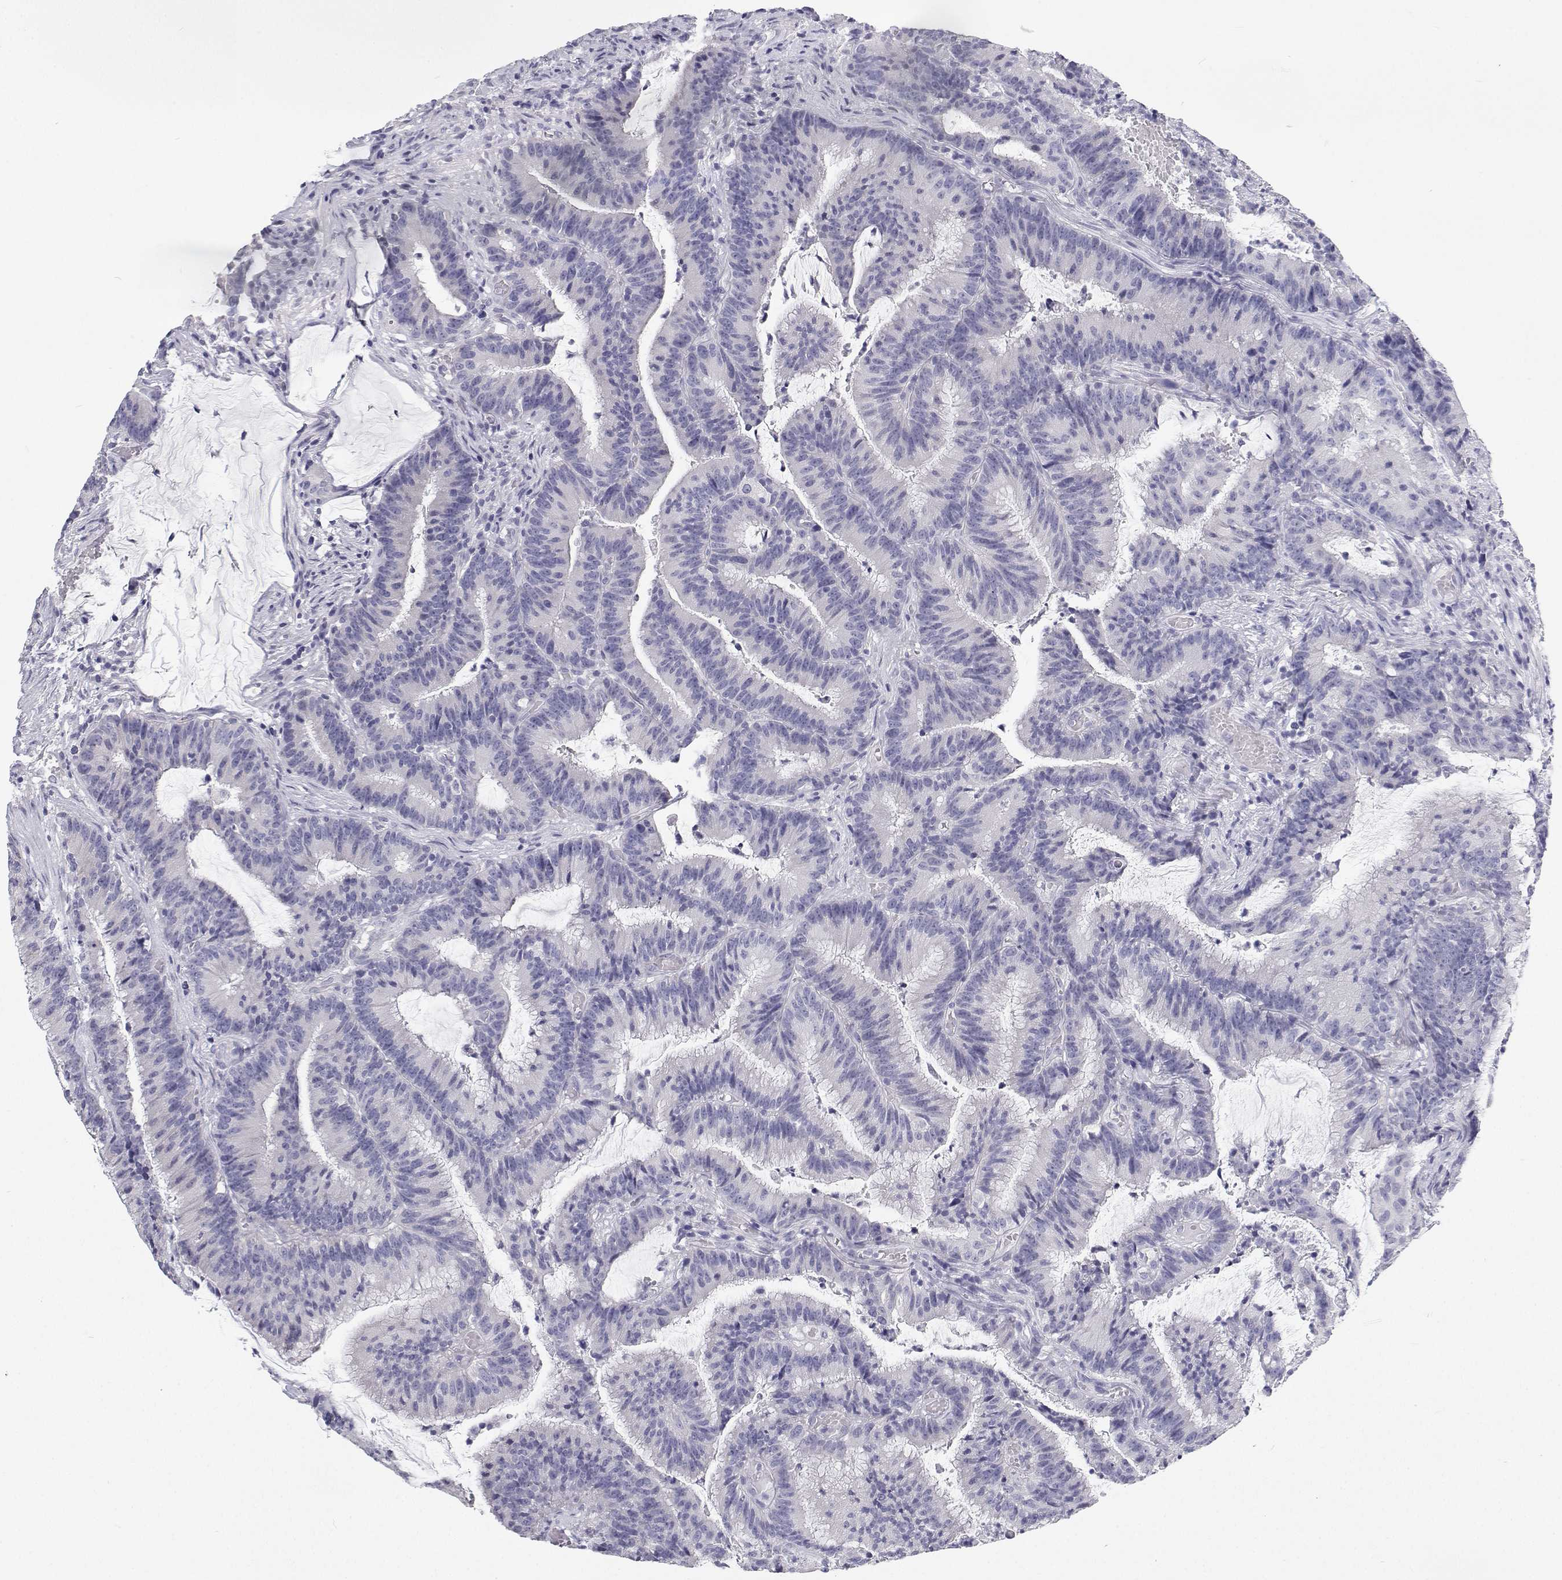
{"staining": {"intensity": "negative", "quantity": "none", "location": "none"}, "tissue": "colorectal cancer", "cell_type": "Tumor cells", "image_type": "cancer", "snomed": [{"axis": "morphology", "description": "Adenocarcinoma, NOS"}, {"axis": "topography", "description": "Colon"}], "caption": "An image of colorectal adenocarcinoma stained for a protein shows no brown staining in tumor cells.", "gene": "TTN", "patient": {"sex": "female", "age": 78}}